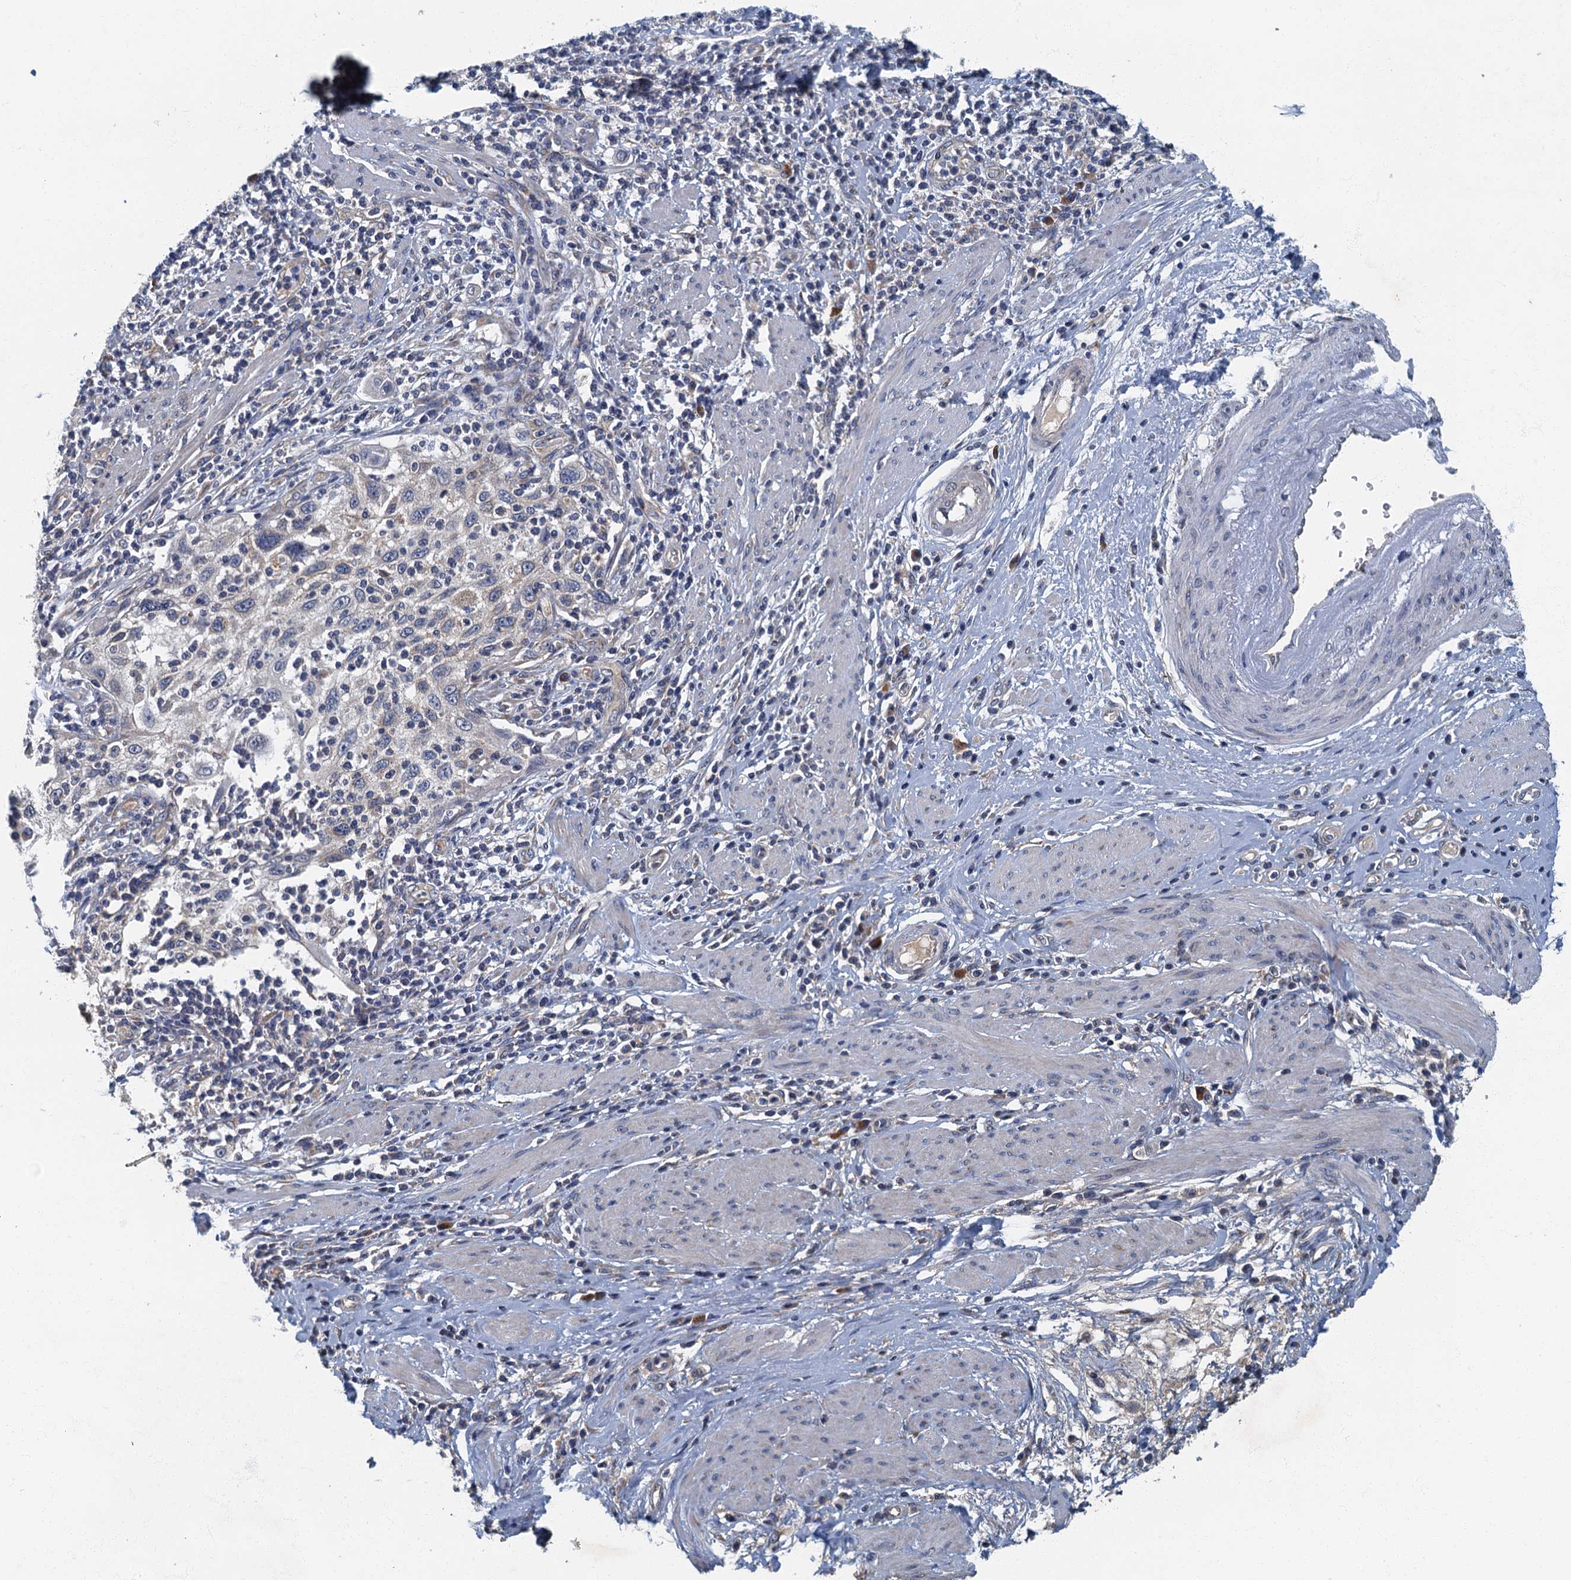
{"staining": {"intensity": "negative", "quantity": "none", "location": "none"}, "tissue": "cervical cancer", "cell_type": "Tumor cells", "image_type": "cancer", "snomed": [{"axis": "morphology", "description": "Squamous cell carcinoma, NOS"}, {"axis": "topography", "description": "Cervix"}], "caption": "Cervical cancer stained for a protein using immunohistochemistry exhibits no expression tumor cells.", "gene": "DDX49", "patient": {"sex": "female", "age": 70}}